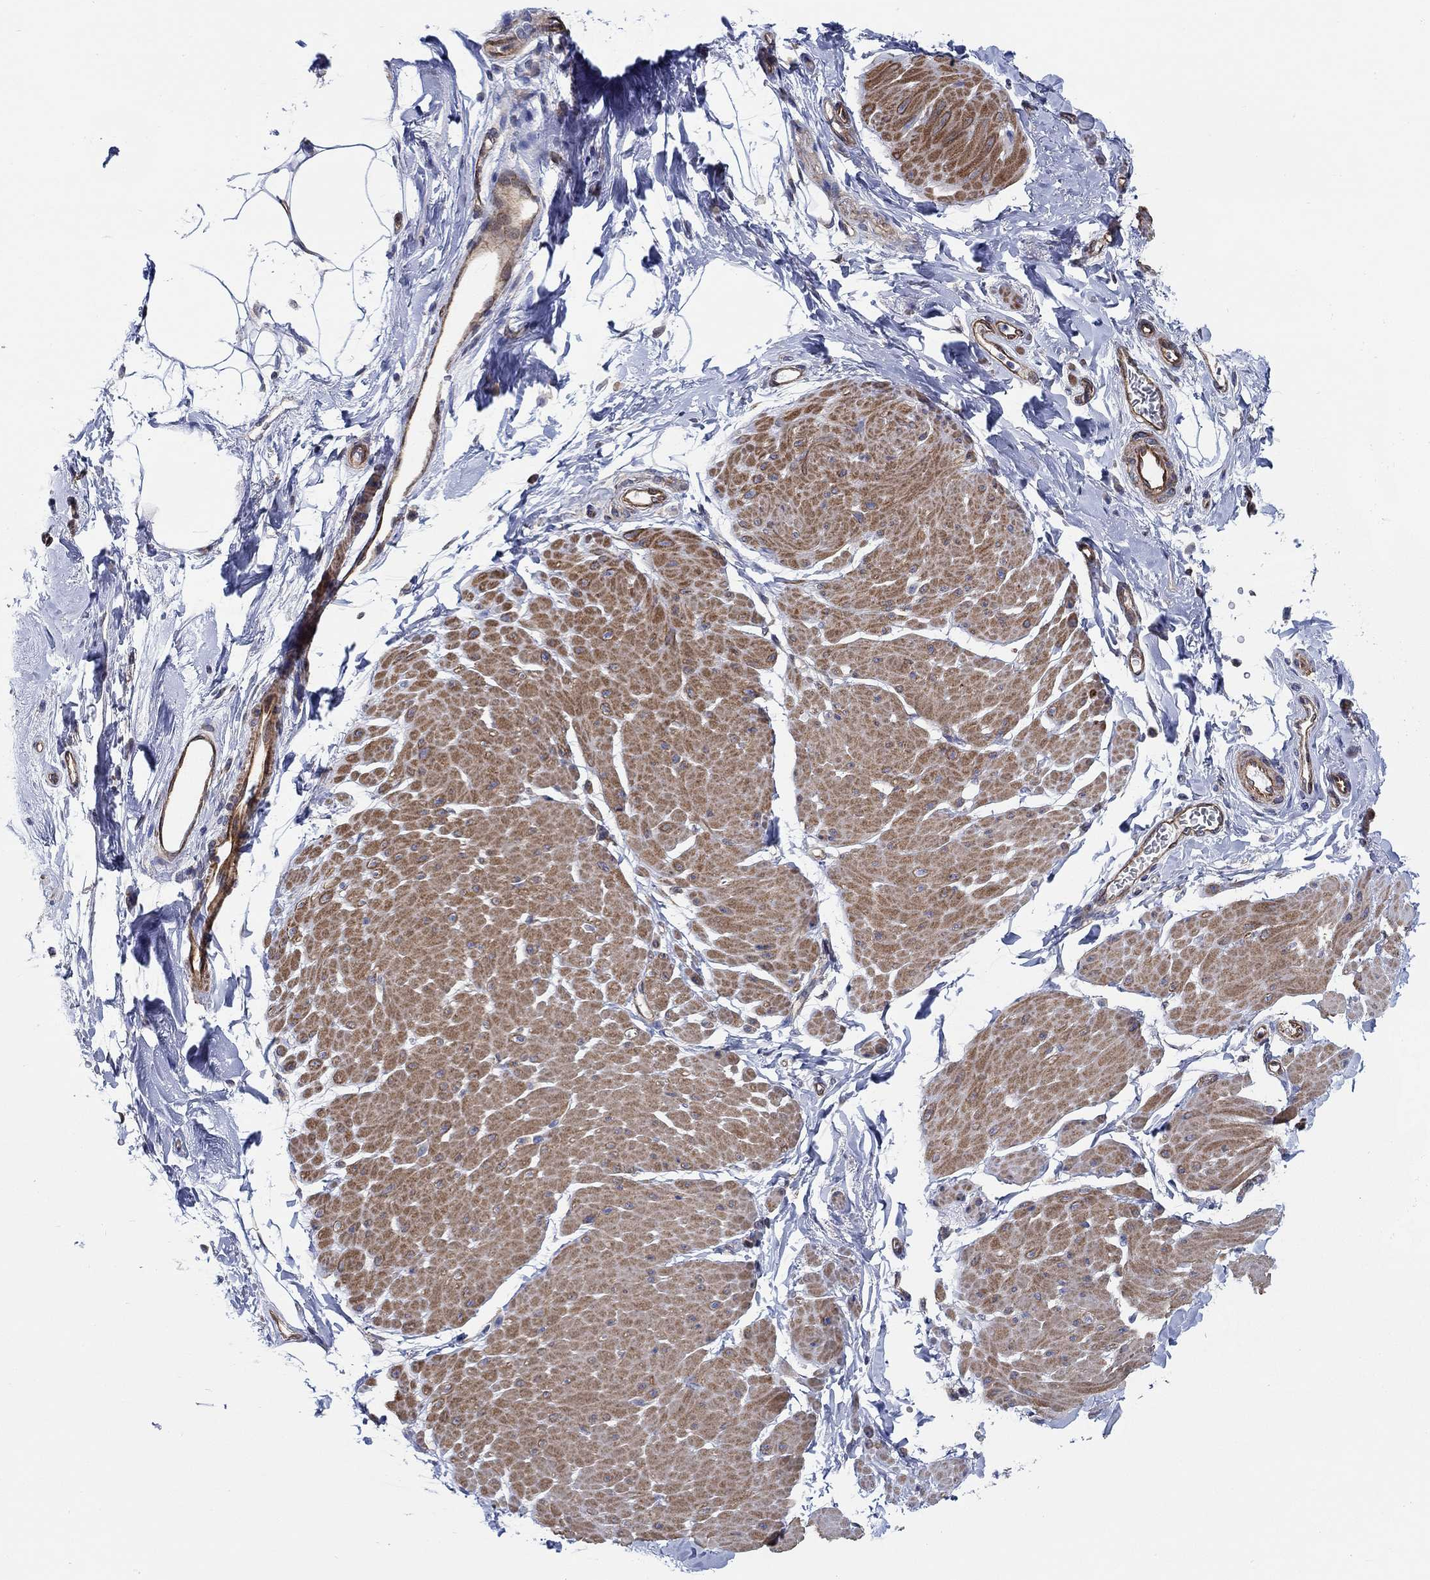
{"staining": {"intensity": "moderate", "quantity": "25%-75%", "location": "cytoplasmic/membranous"}, "tissue": "smooth muscle", "cell_type": "Smooth muscle cells", "image_type": "normal", "snomed": [{"axis": "morphology", "description": "Normal tissue, NOS"}, {"axis": "topography", "description": "Adipose tissue"}, {"axis": "topography", "description": "Smooth muscle"}, {"axis": "topography", "description": "Peripheral nerve tissue"}], "caption": "IHC of normal human smooth muscle reveals medium levels of moderate cytoplasmic/membranous positivity in approximately 25%-75% of smooth muscle cells.", "gene": "FMN1", "patient": {"sex": "male", "age": 83}}